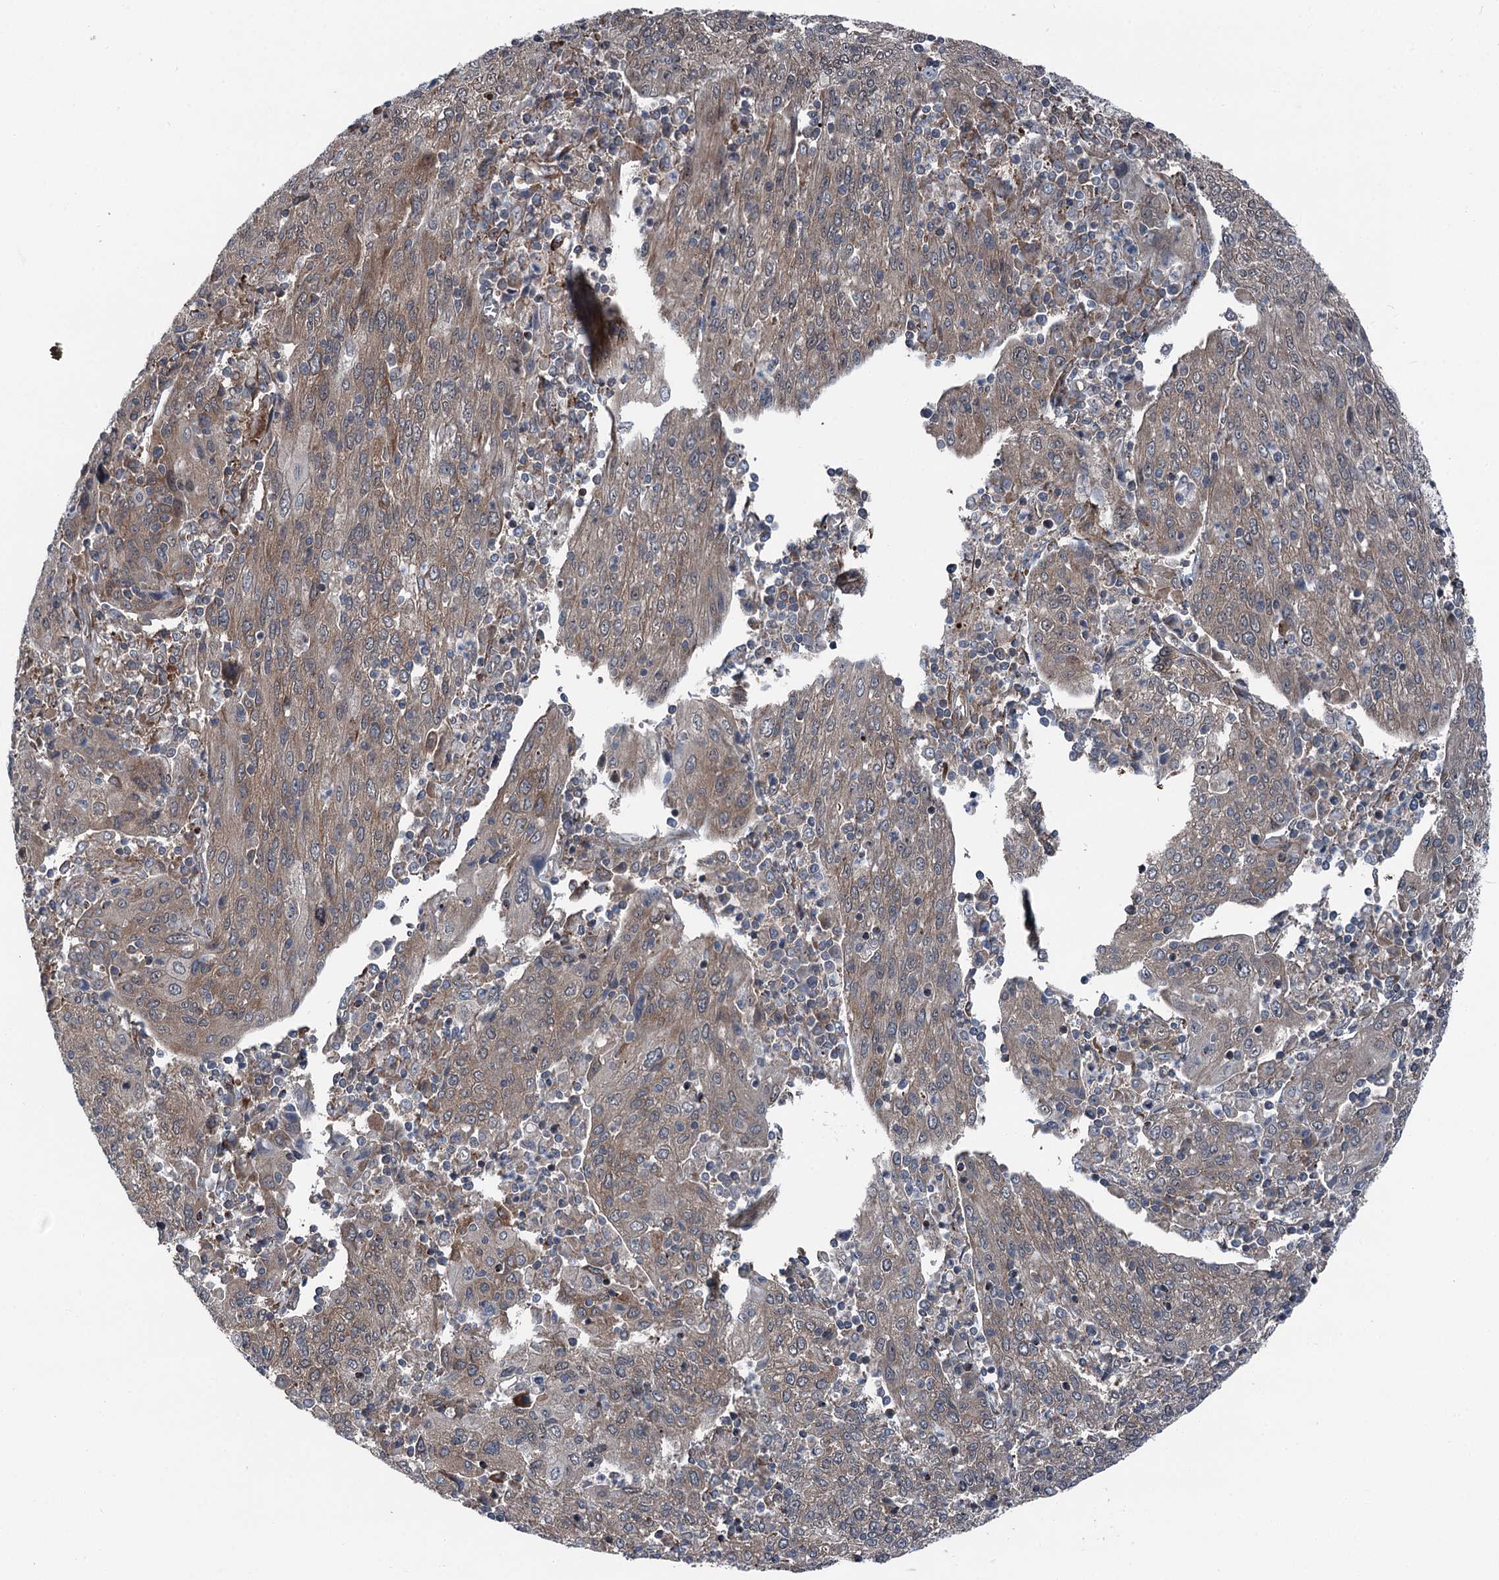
{"staining": {"intensity": "weak", "quantity": "25%-75%", "location": "cytoplasmic/membranous"}, "tissue": "cervical cancer", "cell_type": "Tumor cells", "image_type": "cancer", "snomed": [{"axis": "morphology", "description": "Squamous cell carcinoma, NOS"}, {"axis": "topography", "description": "Cervix"}], "caption": "Immunohistochemical staining of human cervical squamous cell carcinoma shows weak cytoplasmic/membranous protein positivity in approximately 25%-75% of tumor cells.", "gene": "POLR1D", "patient": {"sex": "female", "age": 67}}